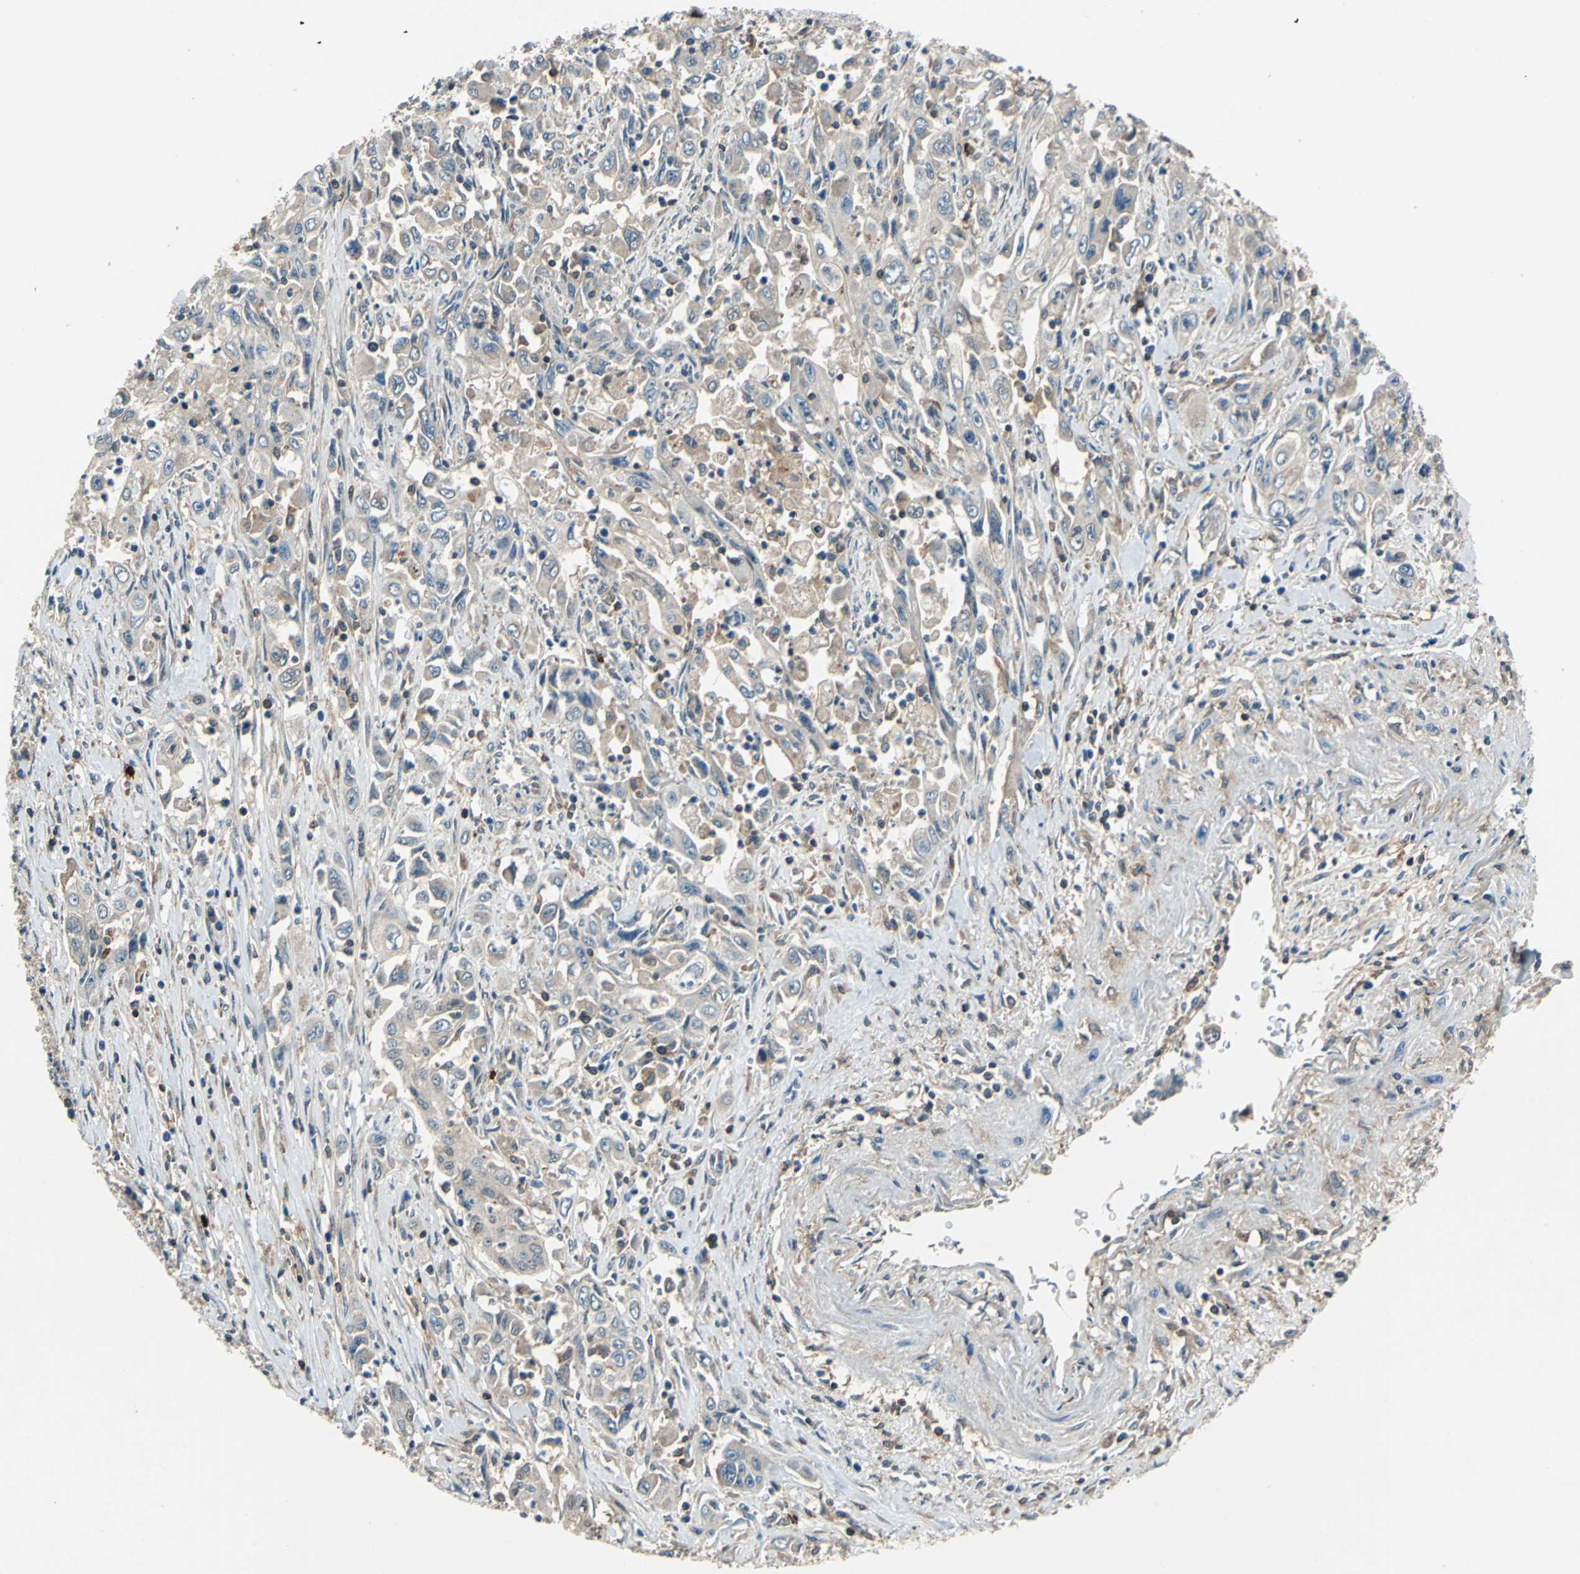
{"staining": {"intensity": "weak", "quantity": "25%-75%", "location": "cytoplasmic/membranous"}, "tissue": "pancreatic cancer", "cell_type": "Tumor cells", "image_type": "cancer", "snomed": [{"axis": "morphology", "description": "Adenocarcinoma, NOS"}, {"axis": "topography", "description": "Pancreas"}], "caption": "IHC photomicrograph of pancreatic cancer (adenocarcinoma) stained for a protein (brown), which displays low levels of weak cytoplasmic/membranous staining in about 25%-75% of tumor cells.", "gene": "SLC19A2", "patient": {"sex": "male", "age": 70}}